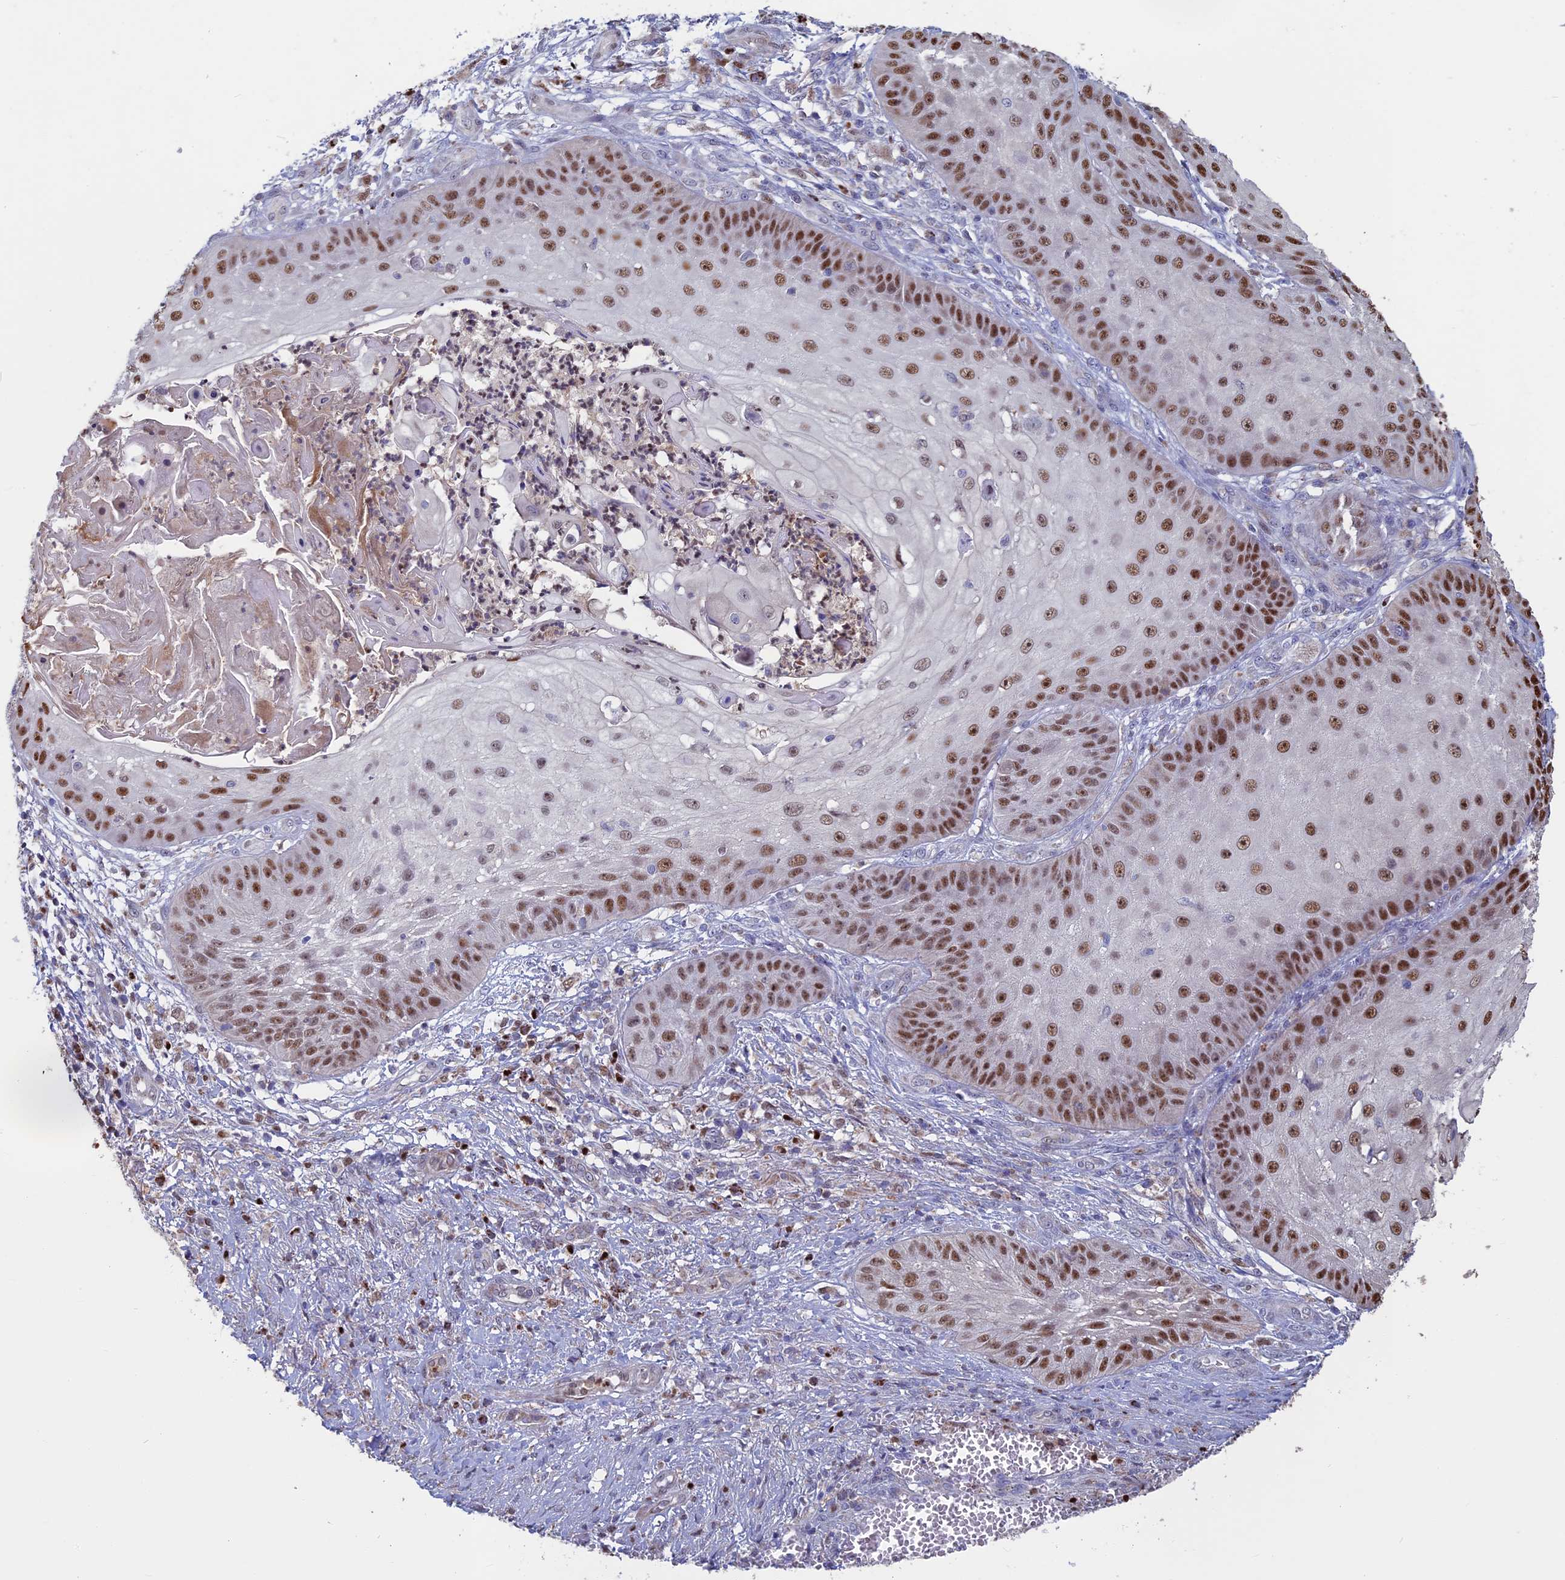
{"staining": {"intensity": "moderate", "quantity": ">75%", "location": "nuclear"}, "tissue": "skin cancer", "cell_type": "Tumor cells", "image_type": "cancer", "snomed": [{"axis": "morphology", "description": "Squamous cell carcinoma, NOS"}, {"axis": "topography", "description": "Skin"}], "caption": "Skin cancer stained with DAB immunohistochemistry (IHC) demonstrates medium levels of moderate nuclear staining in approximately >75% of tumor cells. (DAB (3,3'-diaminobenzidine) IHC with brightfield microscopy, high magnification).", "gene": "ACSS1", "patient": {"sex": "male", "age": 70}}